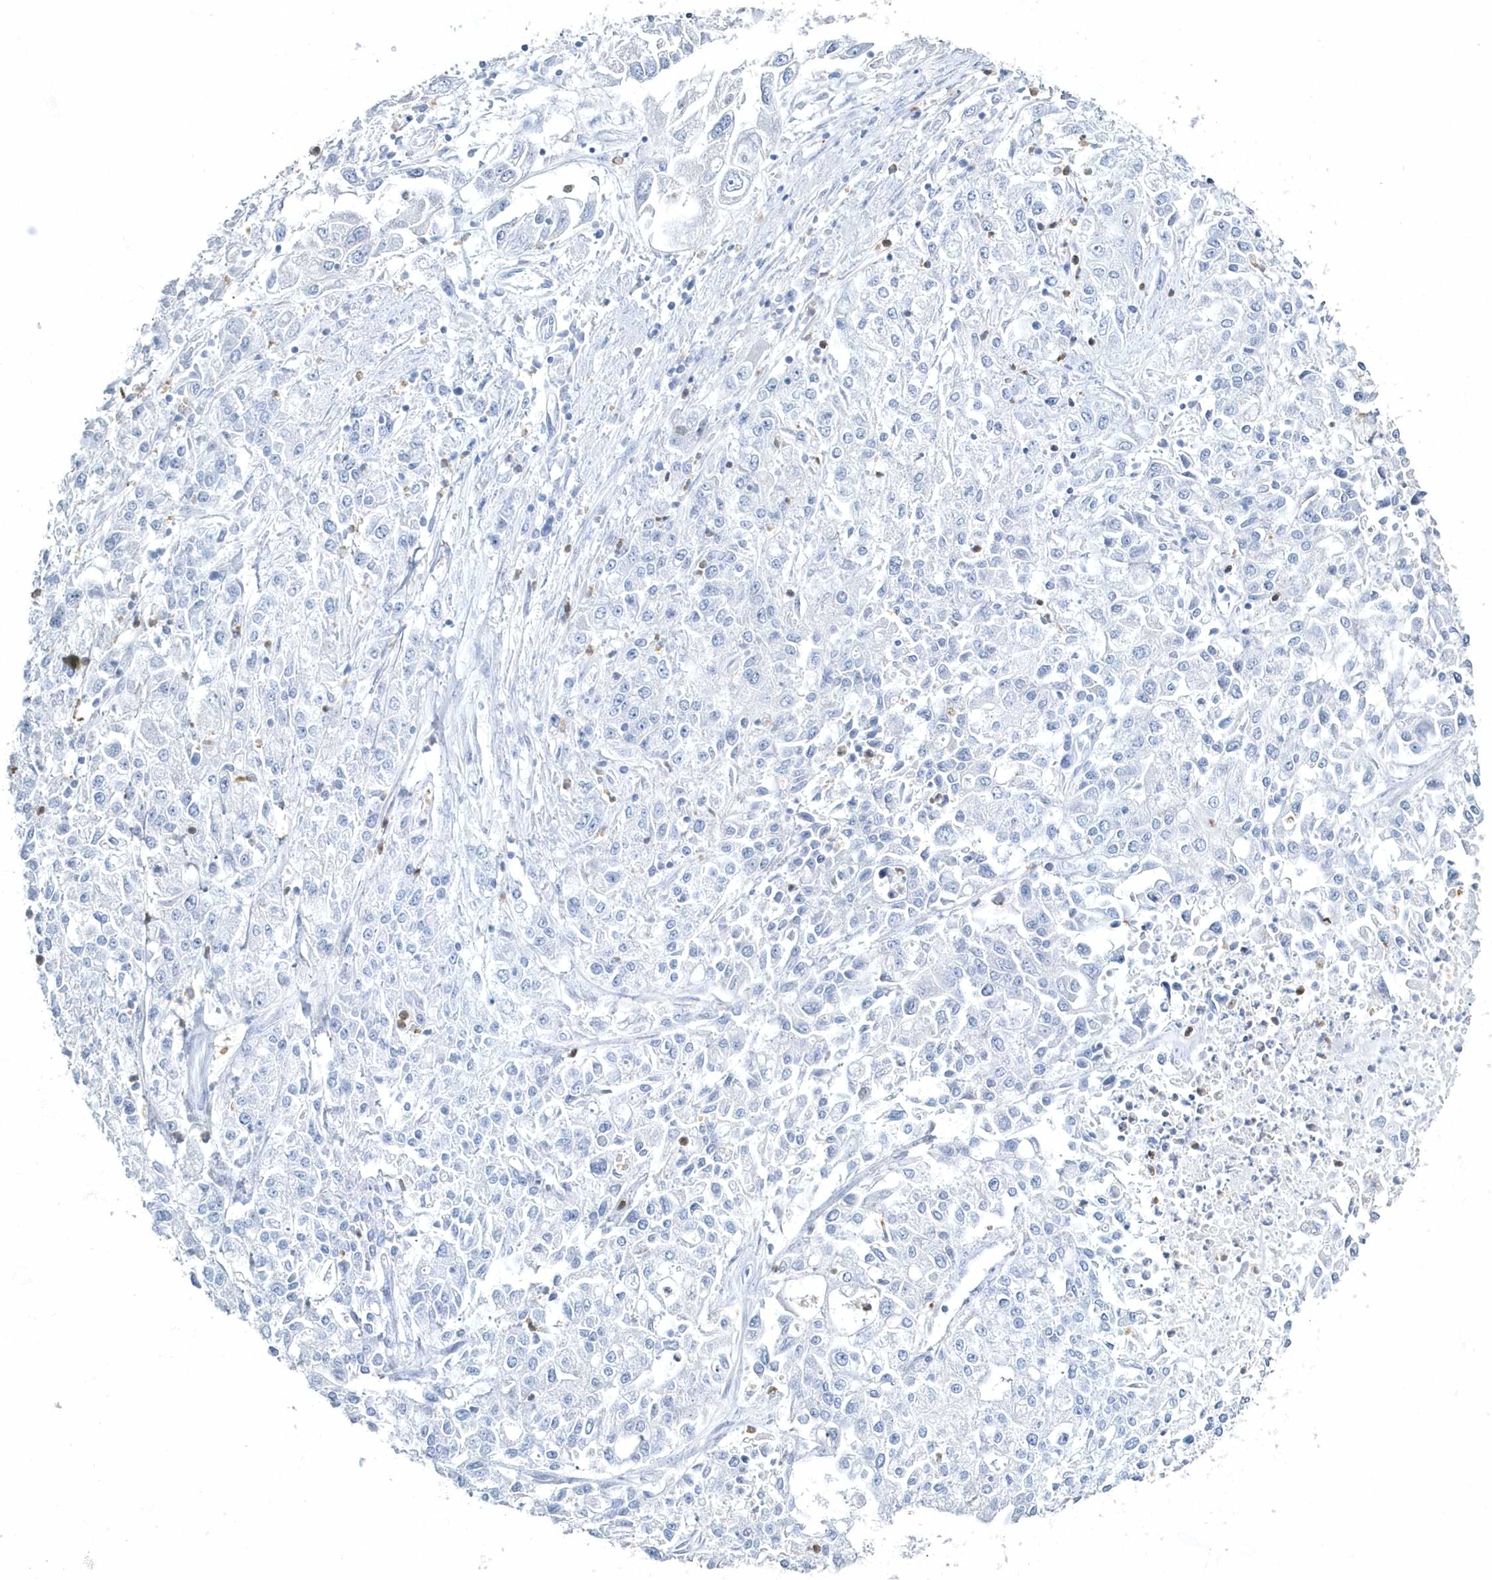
{"staining": {"intensity": "negative", "quantity": "none", "location": "none"}, "tissue": "endometrial cancer", "cell_type": "Tumor cells", "image_type": "cancer", "snomed": [{"axis": "morphology", "description": "Adenocarcinoma, NOS"}, {"axis": "topography", "description": "Endometrium"}], "caption": "Tumor cells are negative for protein expression in human endometrial adenocarcinoma. The staining was performed using DAB to visualize the protein expression in brown, while the nuclei were stained in blue with hematoxylin (Magnification: 20x).", "gene": "MYOT", "patient": {"sex": "female", "age": 49}}